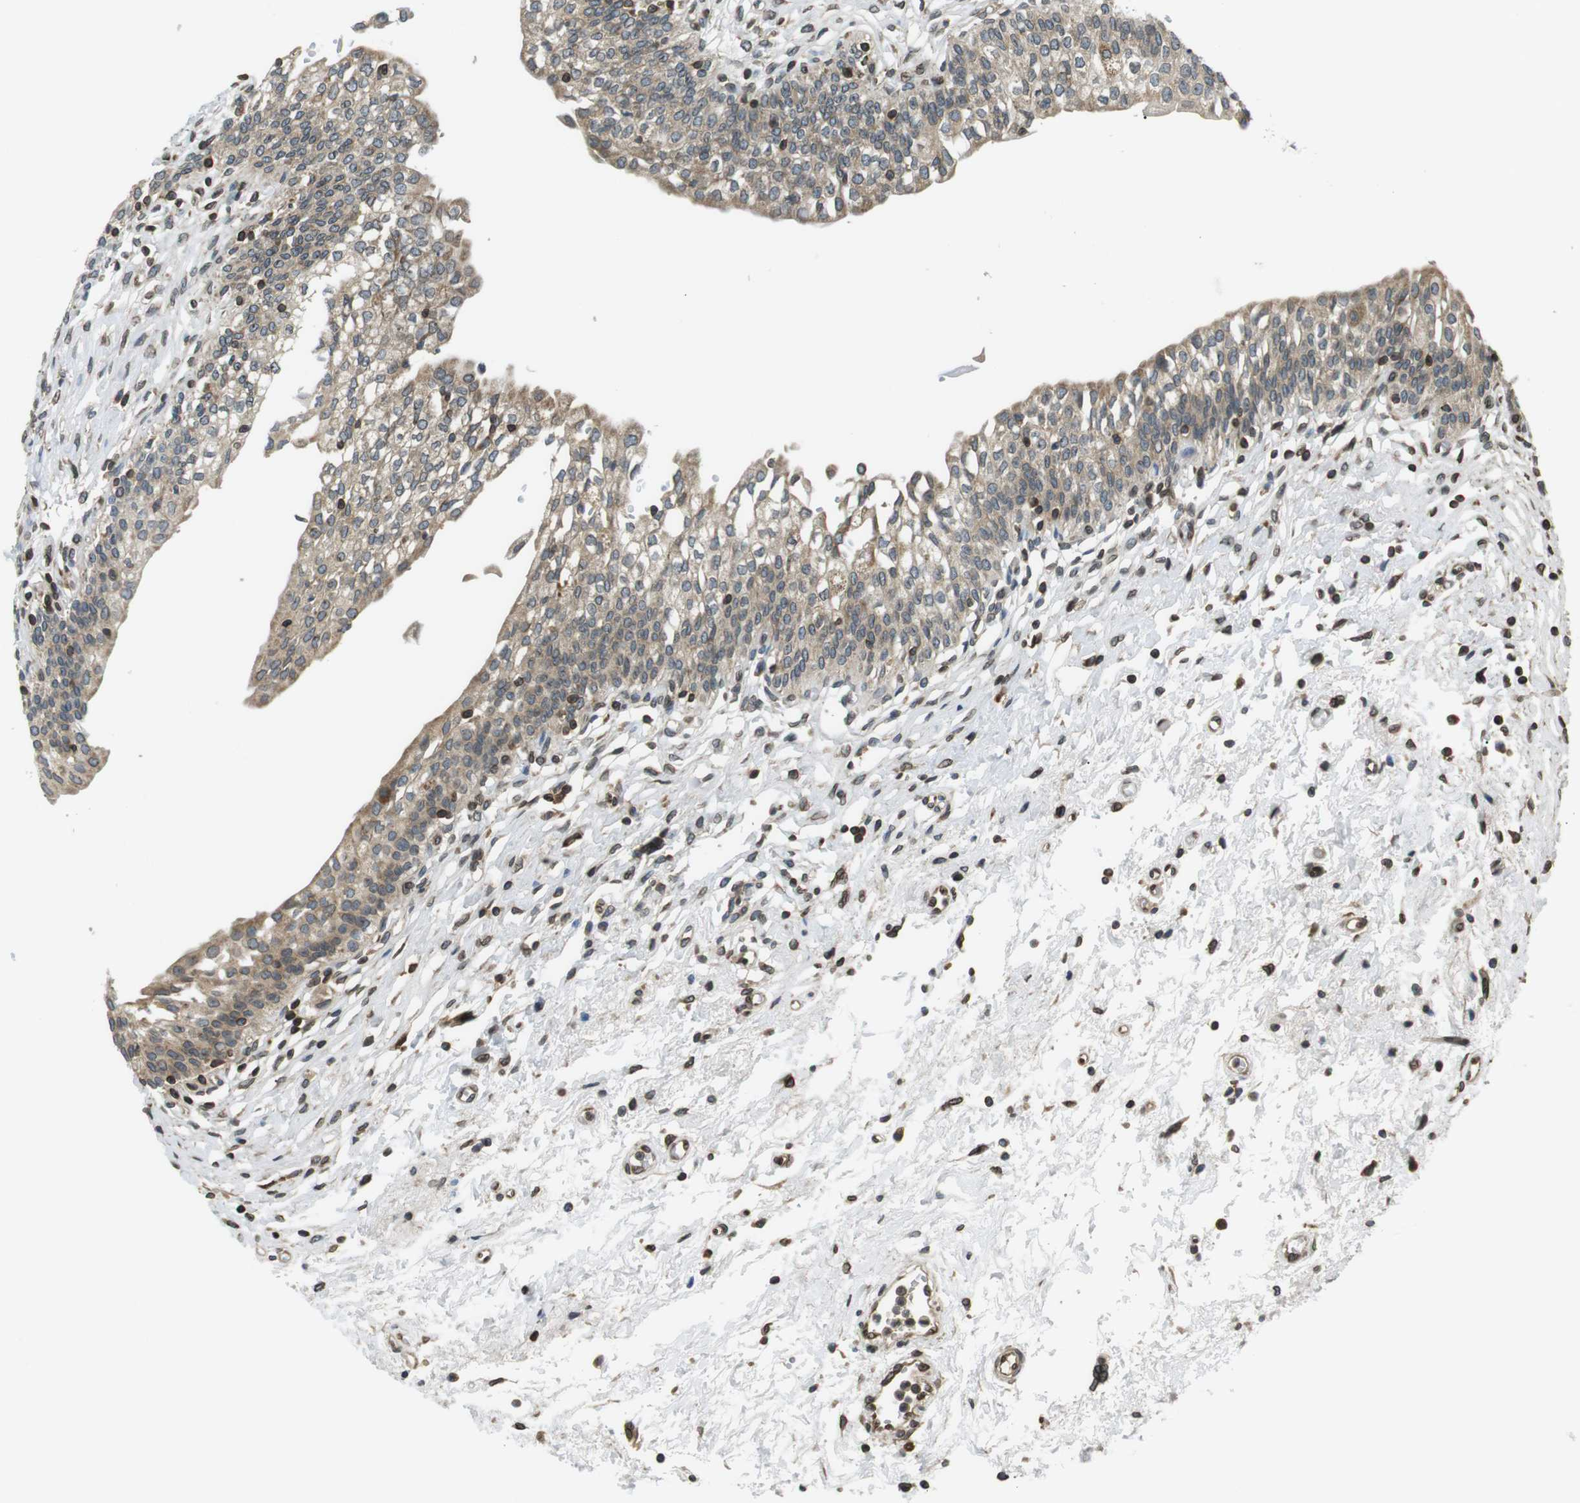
{"staining": {"intensity": "weak", "quantity": ">75%", "location": "cytoplasmic/membranous"}, "tissue": "urinary bladder", "cell_type": "Urothelial cells", "image_type": "normal", "snomed": [{"axis": "morphology", "description": "Normal tissue, NOS"}, {"axis": "topography", "description": "Urinary bladder"}], "caption": "Immunohistochemical staining of unremarkable urinary bladder reveals weak cytoplasmic/membranous protein expression in approximately >75% of urothelial cells. The staining is performed using DAB brown chromogen to label protein expression. The nuclei are counter-stained blue using hematoxylin.", "gene": "TMX4", "patient": {"sex": "male", "age": 55}}